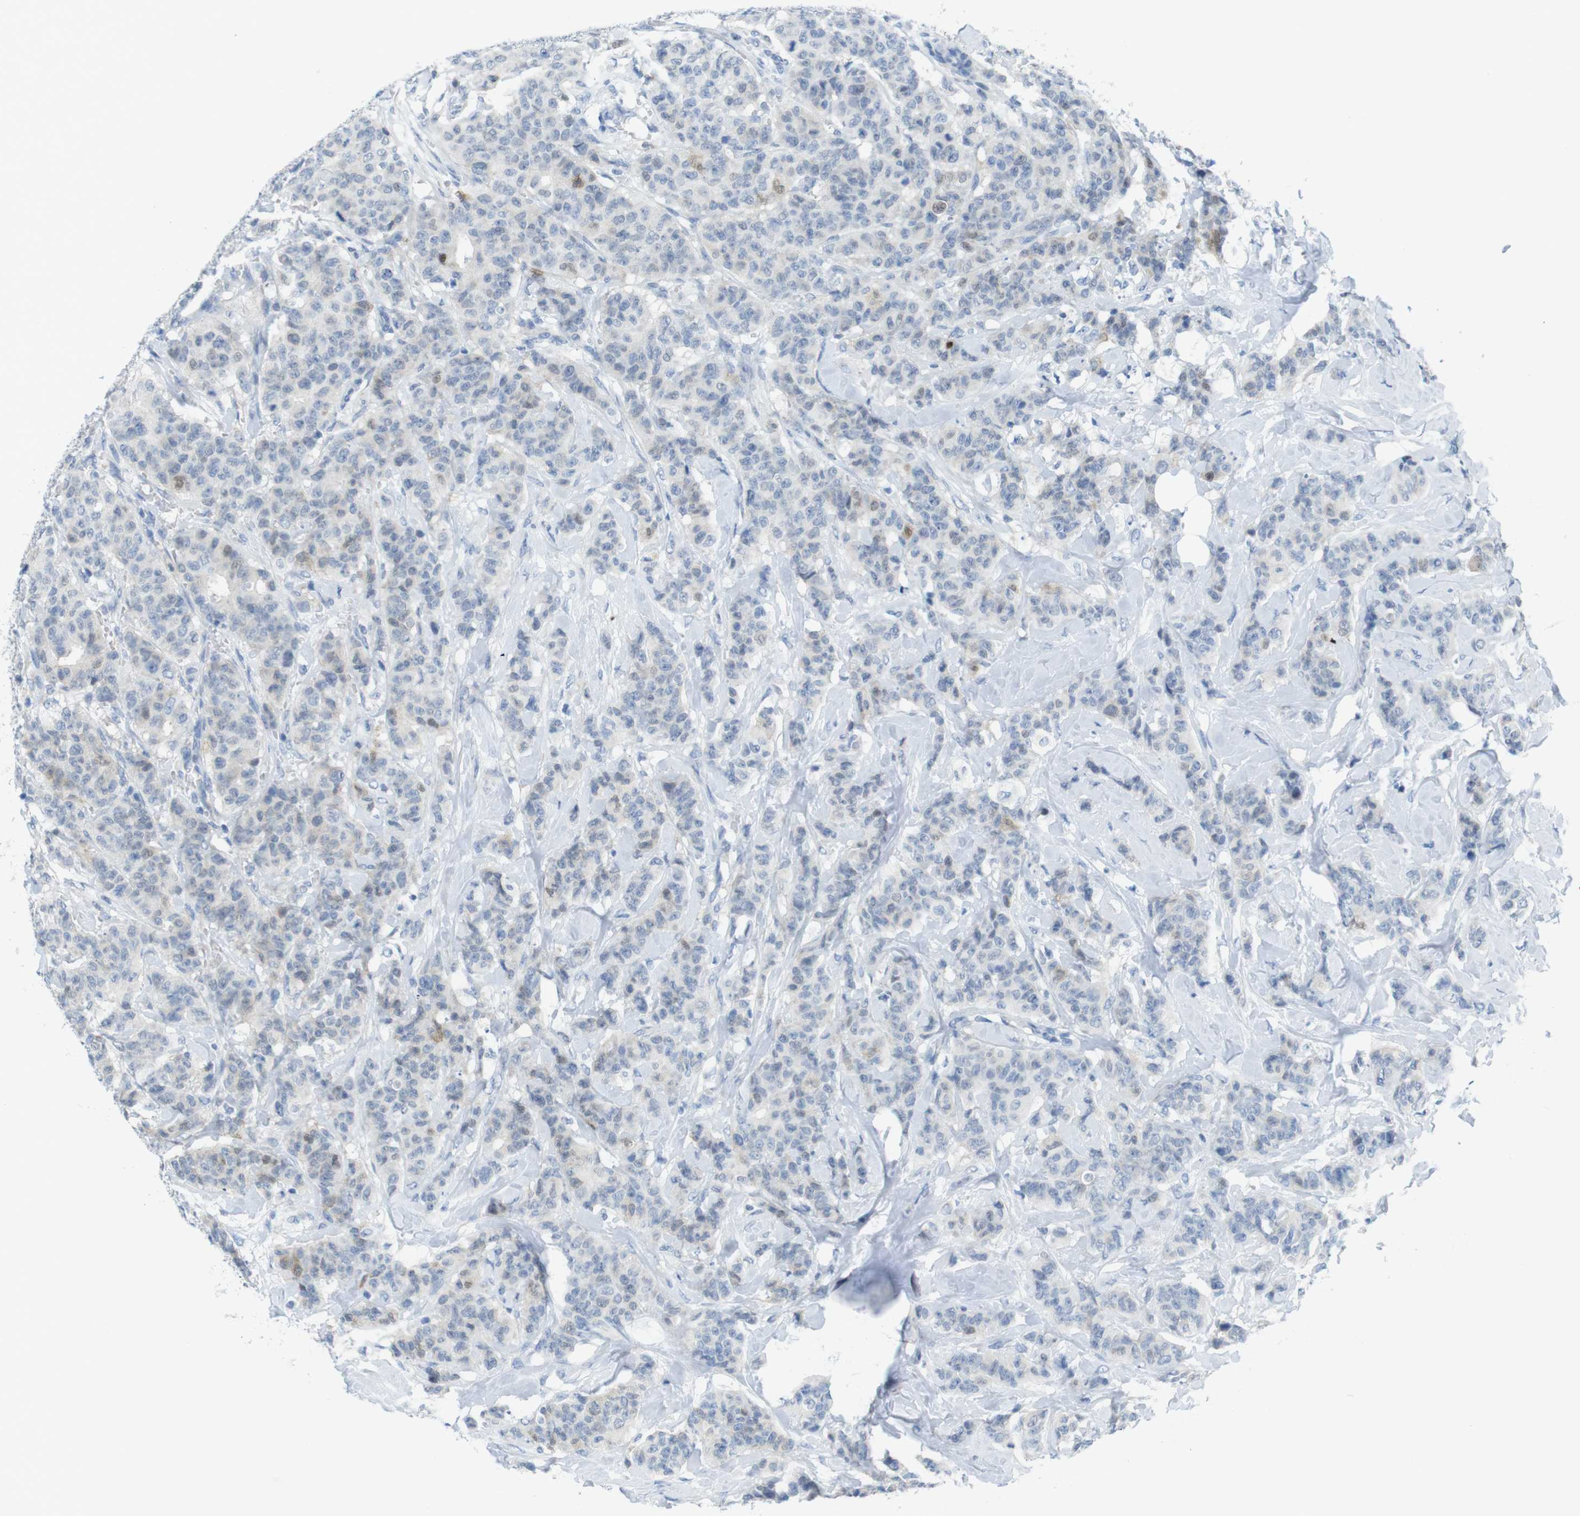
{"staining": {"intensity": "weak", "quantity": "<25%", "location": "cytoplasmic/membranous"}, "tissue": "breast cancer", "cell_type": "Tumor cells", "image_type": "cancer", "snomed": [{"axis": "morphology", "description": "Normal tissue, NOS"}, {"axis": "morphology", "description": "Duct carcinoma"}, {"axis": "topography", "description": "Breast"}], "caption": "Immunohistochemical staining of human breast infiltrating ductal carcinoma exhibits no significant staining in tumor cells. Nuclei are stained in blue.", "gene": "CD5", "patient": {"sex": "female", "age": 40}}